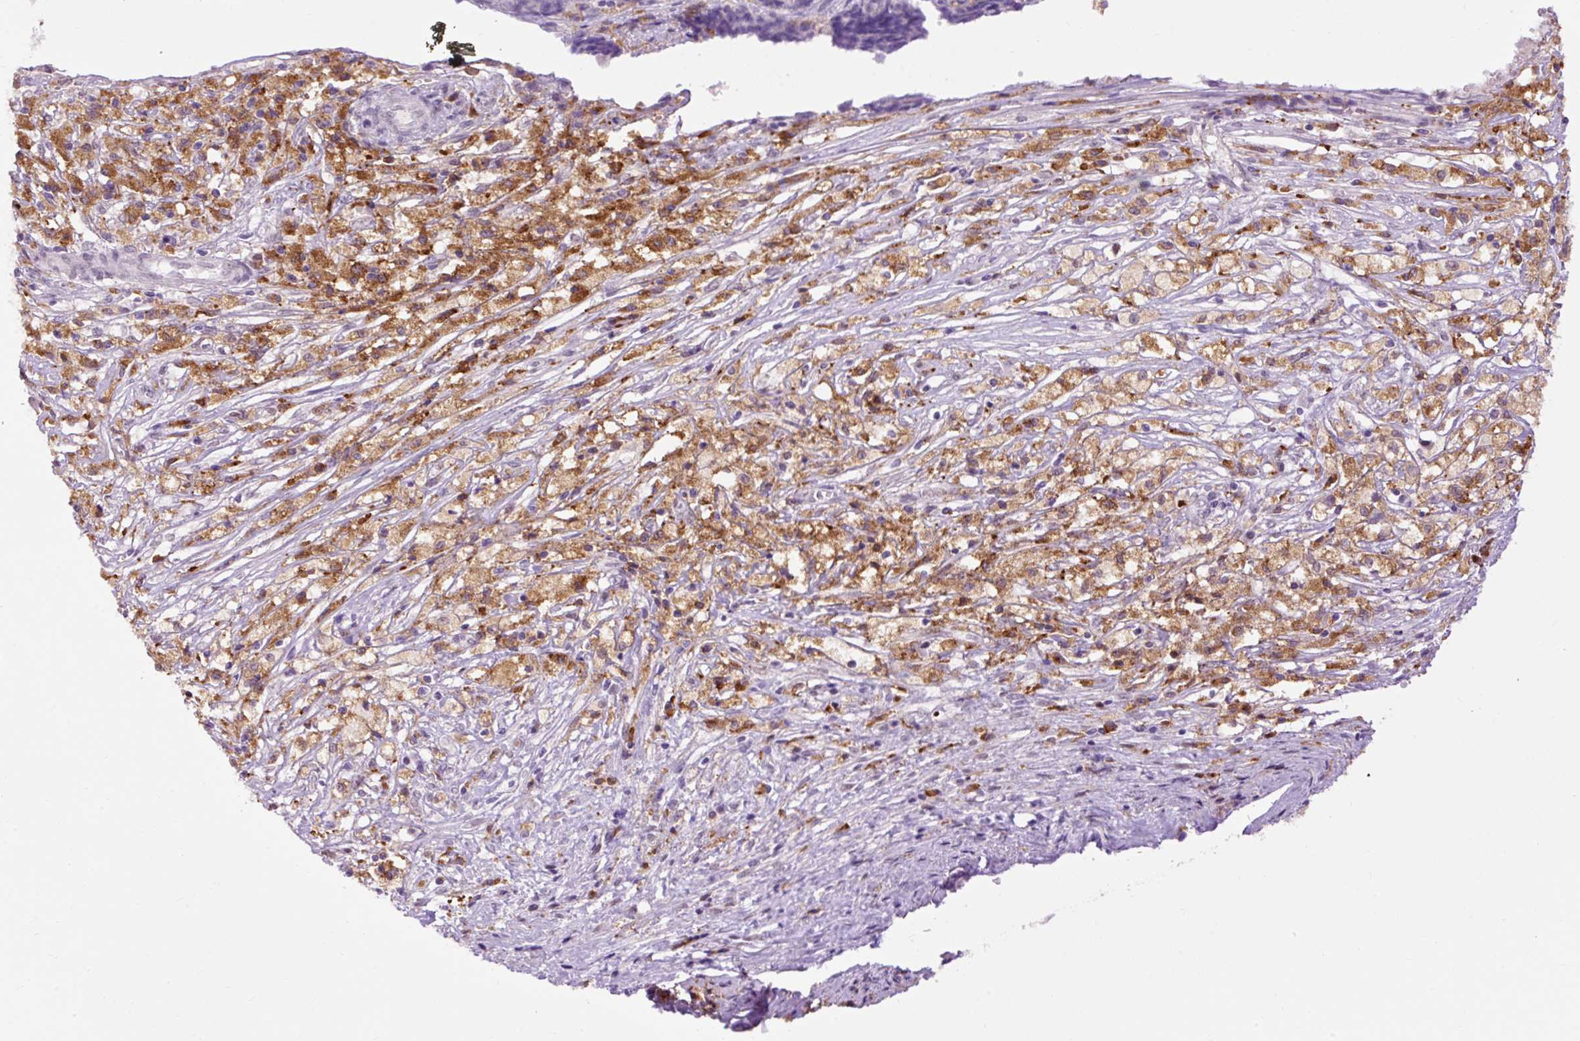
{"staining": {"intensity": "negative", "quantity": "none", "location": "none"}, "tissue": "ovarian cancer", "cell_type": "Tumor cells", "image_type": "cancer", "snomed": [{"axis": "morphology", "description": "Carcinoma, endometroid"}, {"axis": "topography", "description": "Ovary"}], "caption": "Protein analysis of ovarian endometroid carcinoma demonstrates no significant positivity in tumor cells.", "gene": "LY86", "patient": {"sex": "female", "age": 42}}